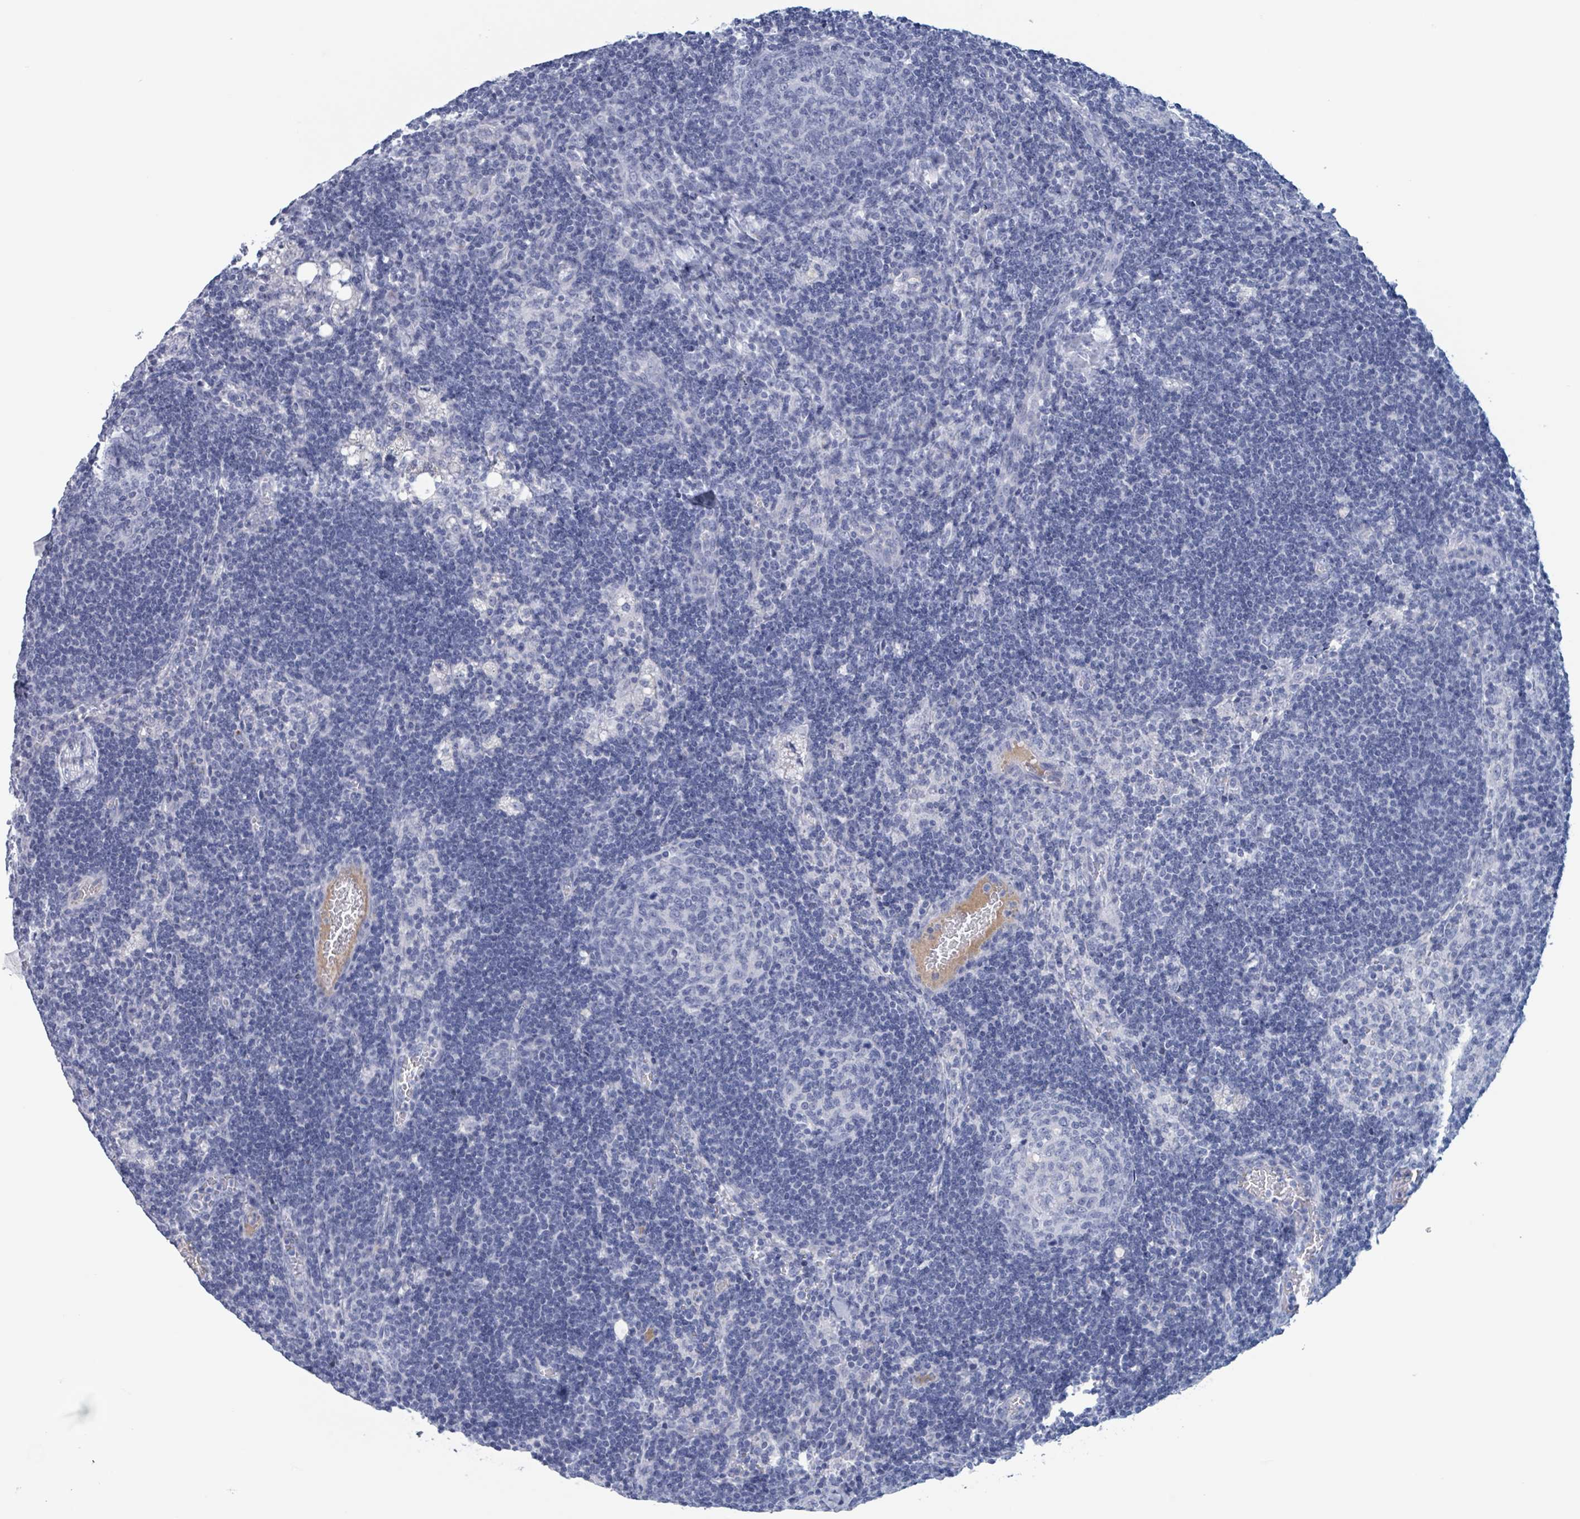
{"staining": {"intensity": "negative", "quantity": "none", "location": "none"}, "tissue": "lymph node", "cell_type": "Germinal center cells", "image_type": "normal", "snomed": [{"axis": "morphology", "description": "Normal tissue, NOS"}, {"axis": "topography", "description": "Lymph node"}], "caption": "This is an immunohistochemistry (IHC) image of unremarkable human lymph node. There is no positivity in germinal center cells.", "gene": "KLK4", "patient": {"sex": "female", "age": 73}}